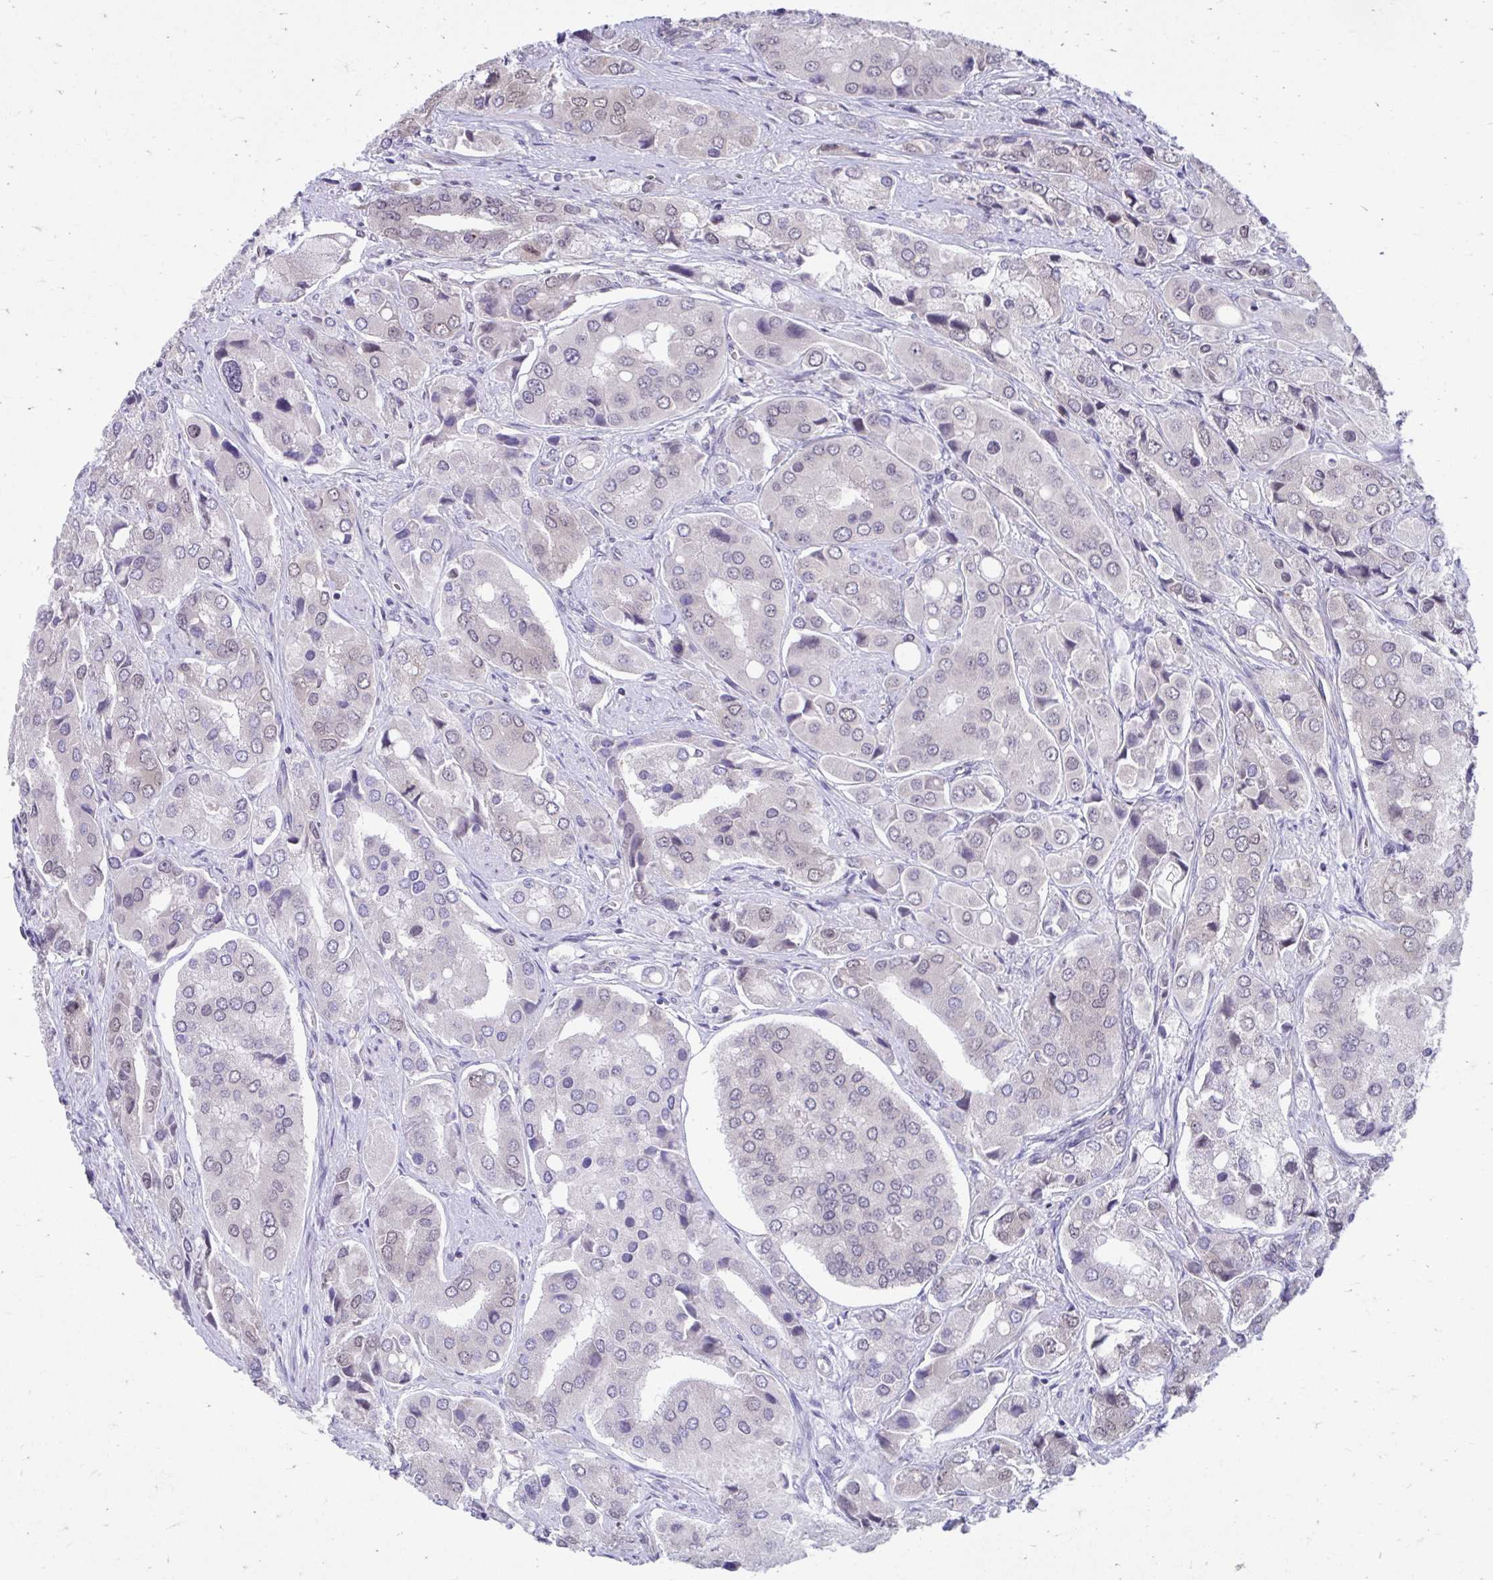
{"staining": {"intensity": "weak", "quantity": "<25%", "location": "nuclear"}, "tissue": "prostate cancer", "cell_type": "Tumor cells", "image_type": "cancer", "snomed": [{"axis": "morphology", "description": "Adenocarcinoma, Low grade"}, {"axis": "topography", "description": "Prostate"}], "caption": "Prostate cancer was stained to show a protein in brown. There is no significant expression in tumor cells.", "gene": "SELENON", "patient": {"sex": "male", "age": 69}}